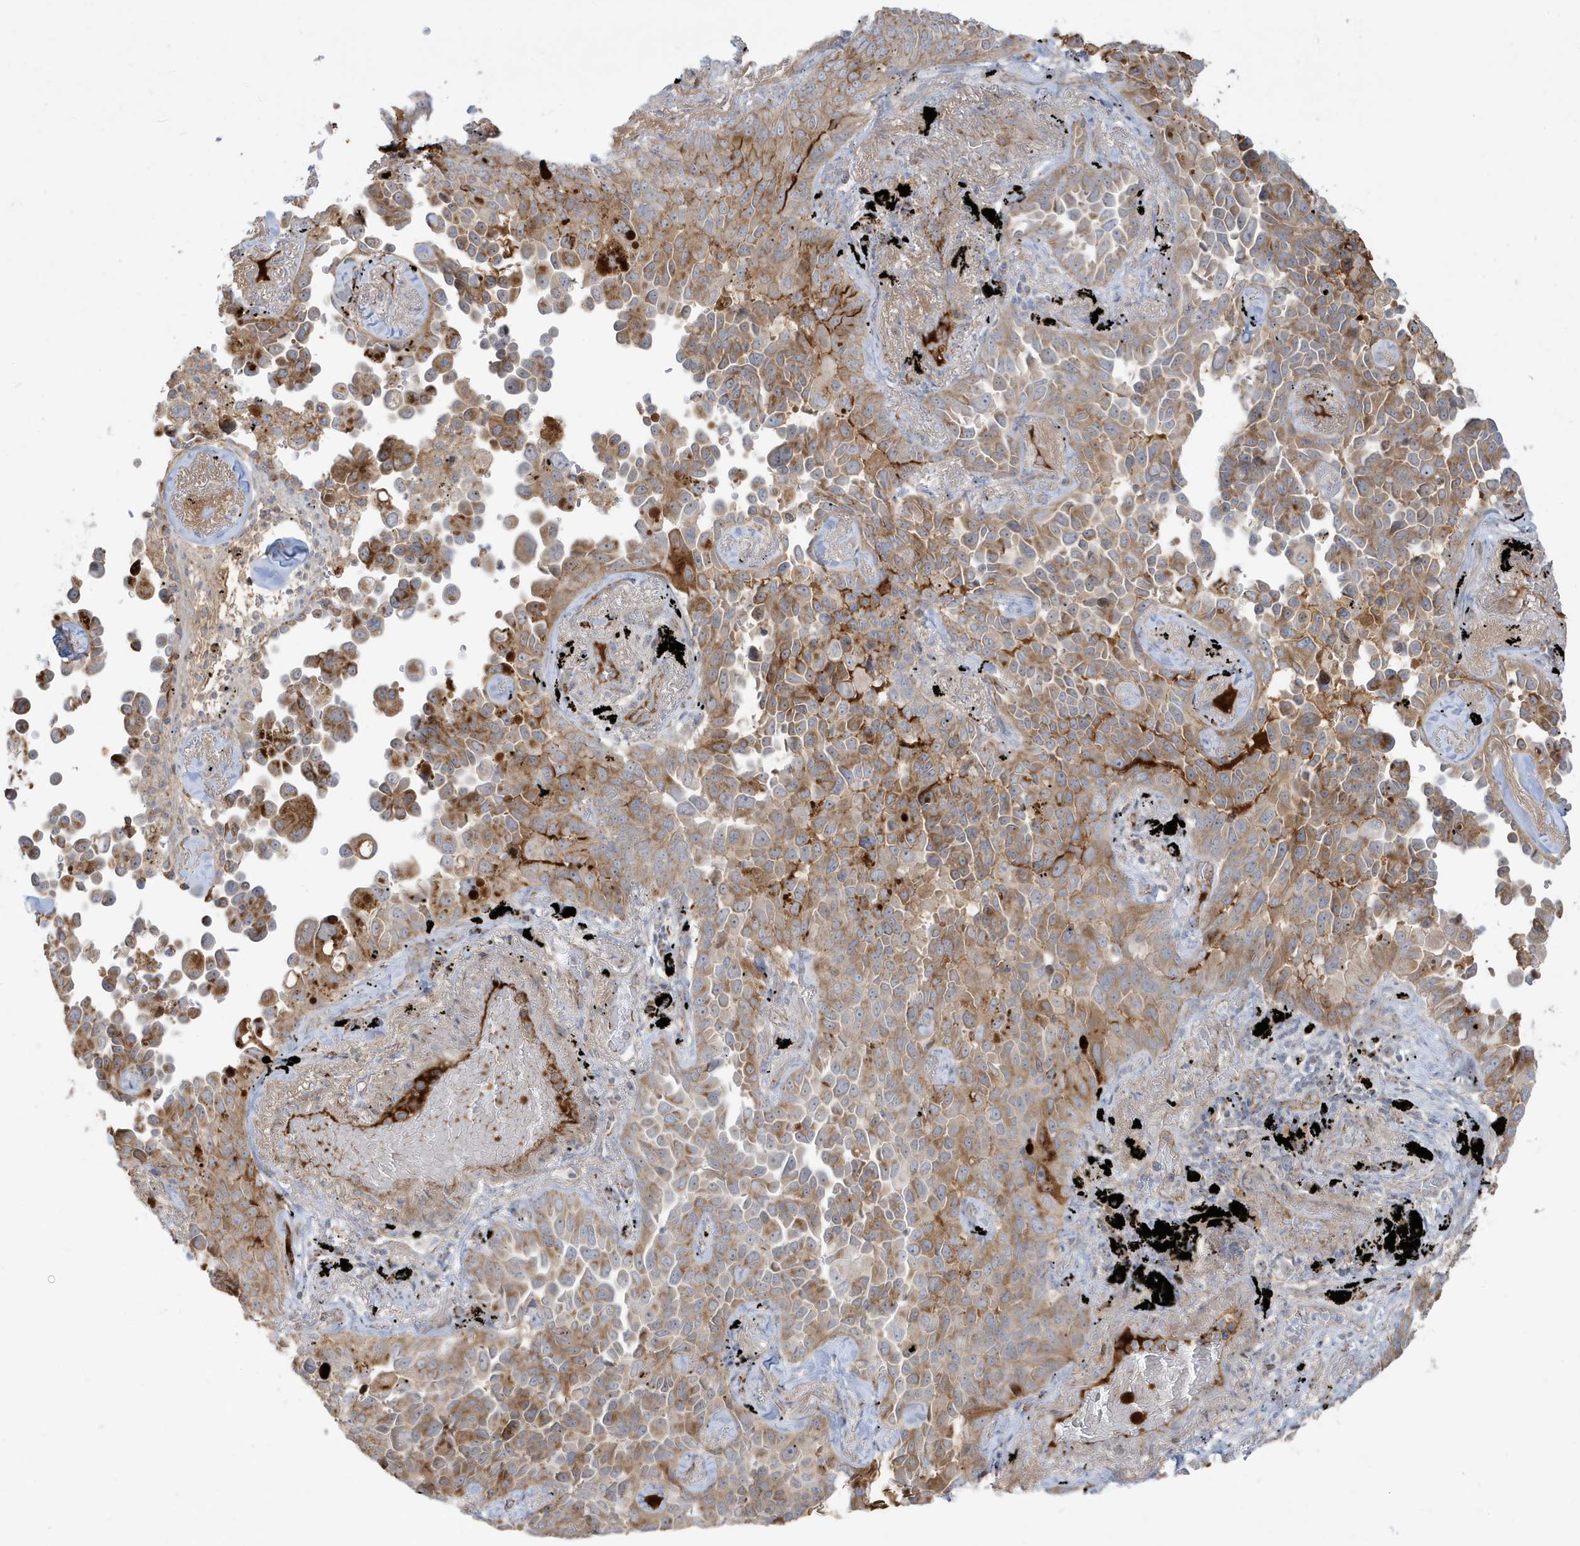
{"staining": {"intensity": "moderate", "quantity": ">75%", "location": "cytoplasmic/membranous"}, "tissue": "lung cancer", "cell_type": "Tumor cells", "image_type": "cancer", "snomed": [{"axis": "morphology", "description": "Adenocarcinoma, NOS"}, {"axis": "topography", "description": "Lung"}], "caption": "Lung cancer (adenocarcinoma) stained with DAB IHC reveals medium levels of moderate cytoplasmic/membranous positivity in approximately >75% of tumor cells.", "gene": "IFT57", "patient": {"sex": "female", "age": 67}}